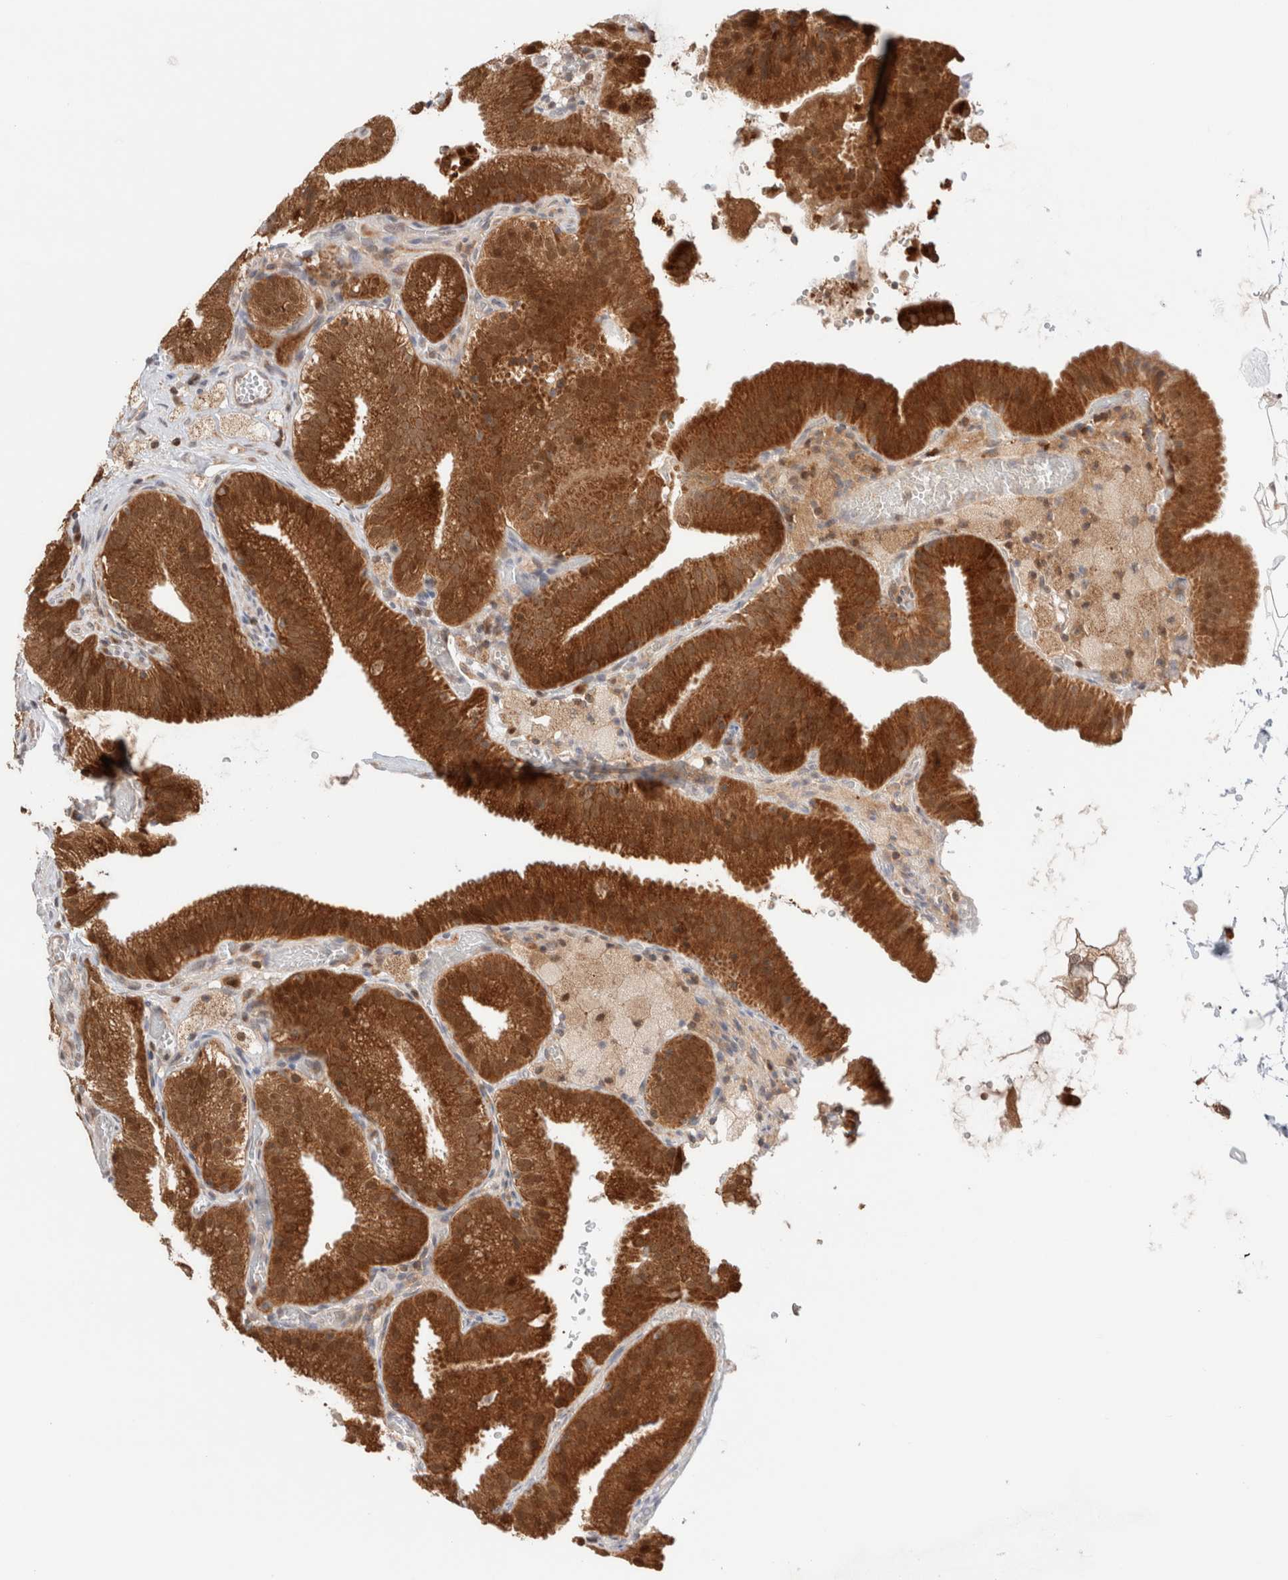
{"staining": {"intensity": "strong", "quantity": ">75%", "location": "cytoplasmic/membranous"}, "tissue": "gallbladder", "cell_type": "Glandular cells", "image_type": "normal", "snomed": [{"axis": "morphology", "description": "Normal tissue, NOS"}, {"axis": "topography", "description": "Gallbladder"}], "caption": "This photomicrograph displays immunohistochemistry (IHC) staining of normal gallbladder, with high strong cytoplasmic/membranous expression in approximately >75% of glandular cells.", "gene": "XKR4", "patient": {"sex": "male", "age": 54}}